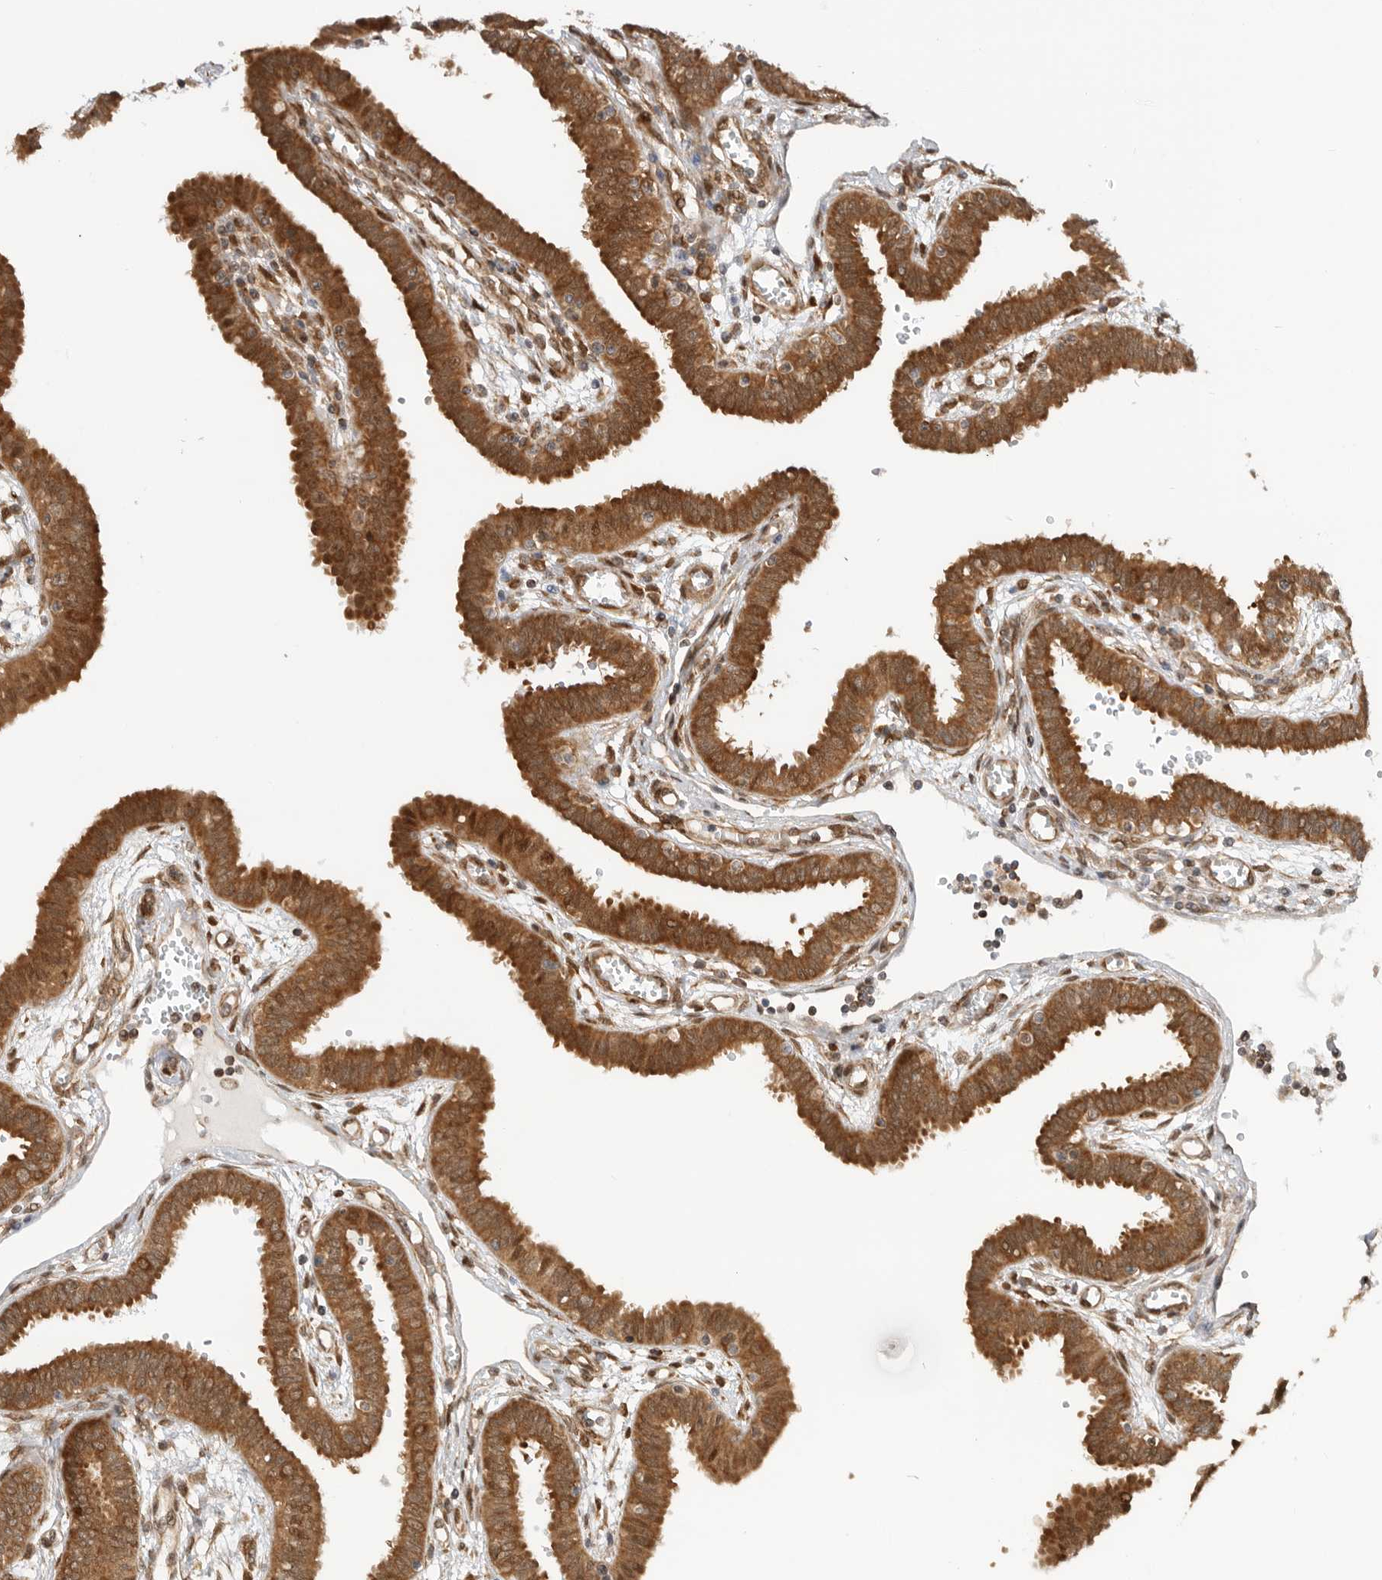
{"staining": {"intensity": "strong", "quantity": ">75%", "location": "cytoplasmic/membranous"}, "tissue": "fallopian tube", "cell_type": "Glandular cells", "image_type": "normal", "snomed": [{"axis": "morphology", "description": "Normal tissue, NOS"}, {"axis": "topography", "description": "Fallopian tube"}], "caption": "DAB (3,3'-diaminobenzidine) immunohistochemical staining of unremarkable fallopian tube exhibits strong cytoplasmic/membranous protein staining in about >75% of glandular cells. (DAB (3,3'-diaminobenzidine) IHC, brown staining for protein, blue staining for nuclei).", "gene": "DCAF8", "patient": {"sex": "female", "age": 32}}